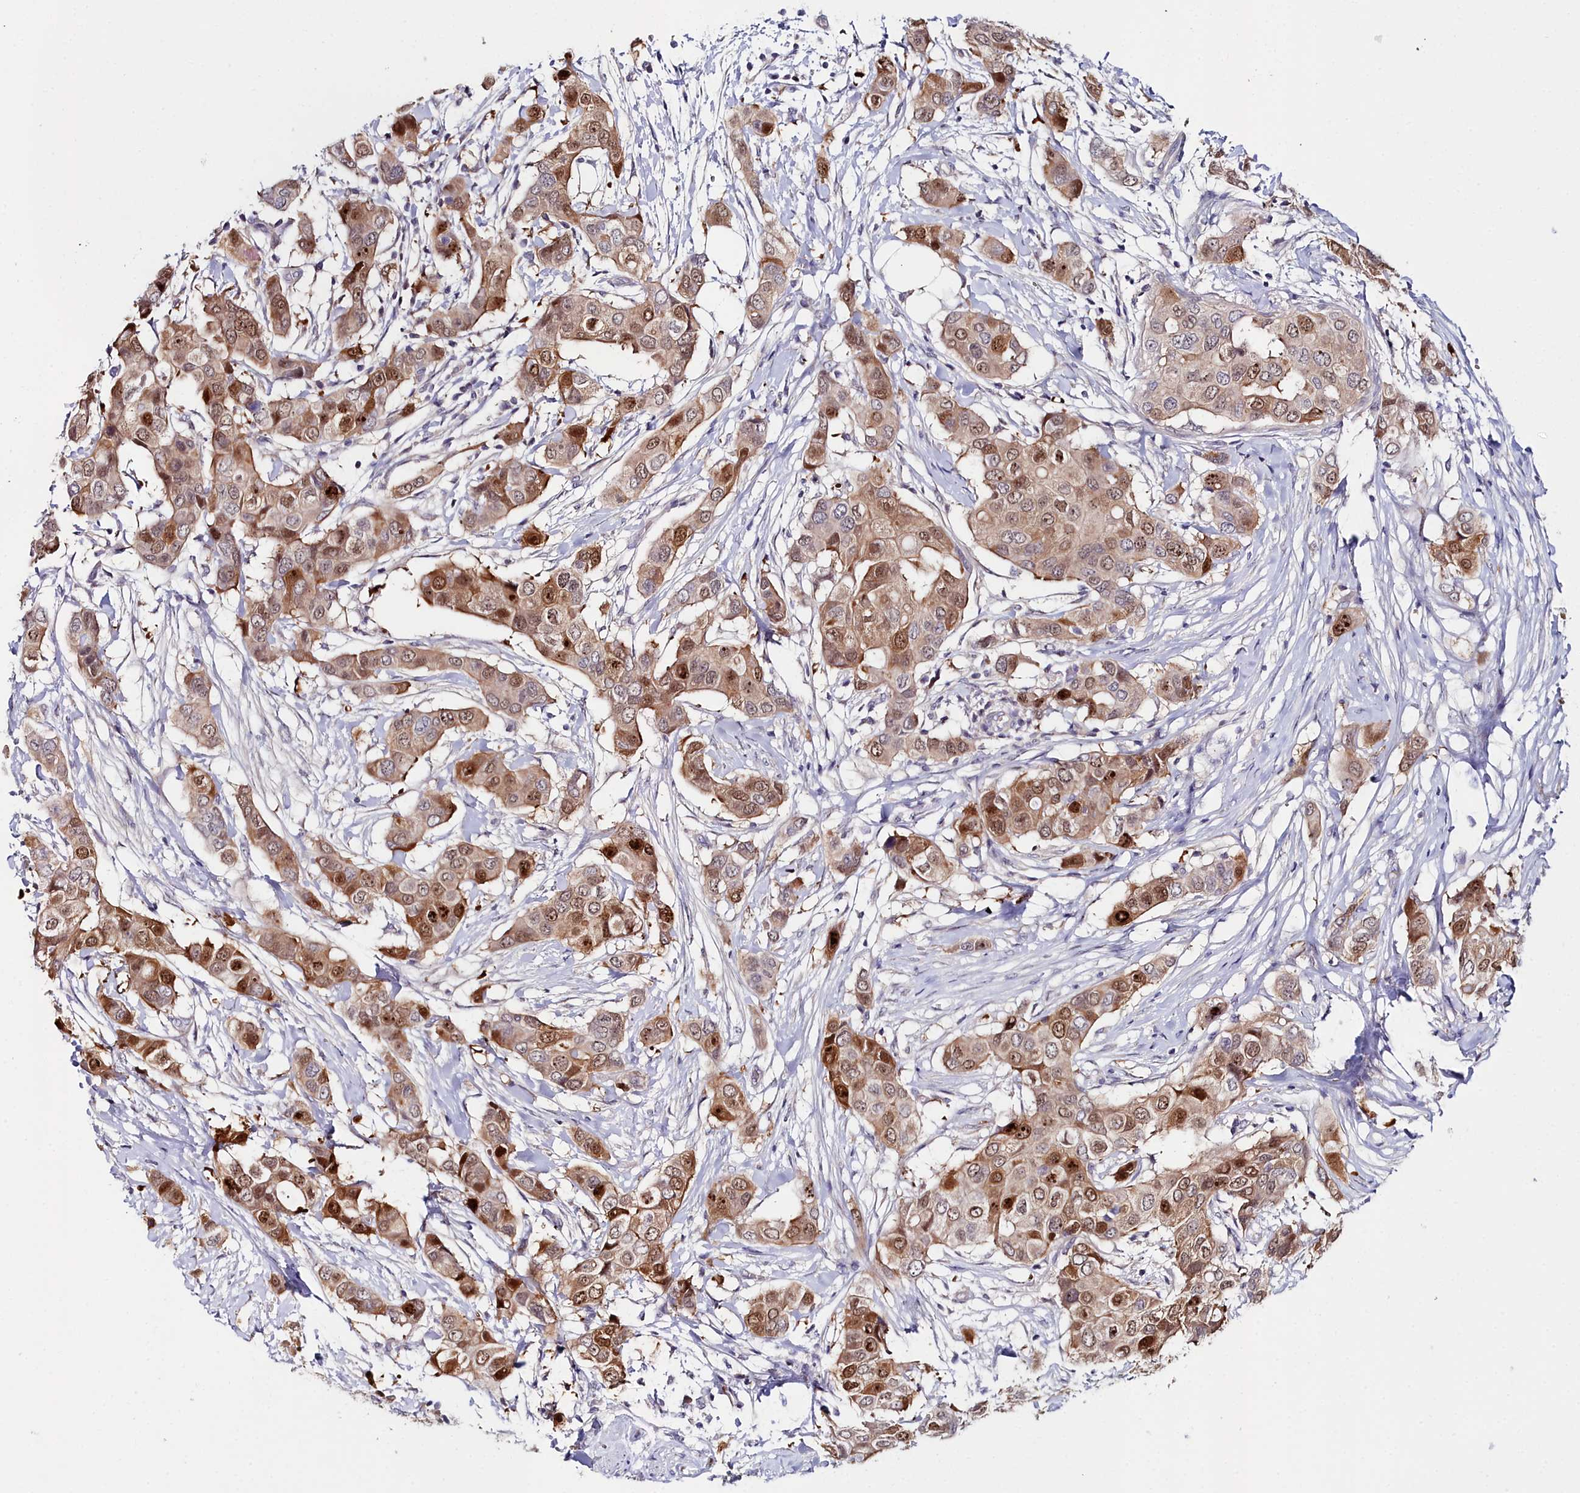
{"staining": {"intensity": "moderate", "quantity": "25%-75%", "location": "cytoplasmic/membranous,nuclear"}, "tissue": "breast cancer", "cell_type": "Tumor cells", "image_type": "cancer", "snomed": [{"axis": "morphology", "description": "Lobular carcinoma"}, {"axis": "topography", "description": "Breast"}], "caption": "An image of breast cancer (lobular carcinoma) stained for a protein exhibits moderate cytoplasmic/membranous and nuclear brown staining in tumor cells. The staining is performed using DAB (3,3'-diaminobenzidine) brown chromogen to label protein expression. The nuclei are counter-stained blue using hematoxylin.", "gene": "KCTD18", "patient": {"sex": "female", "age": 51}}